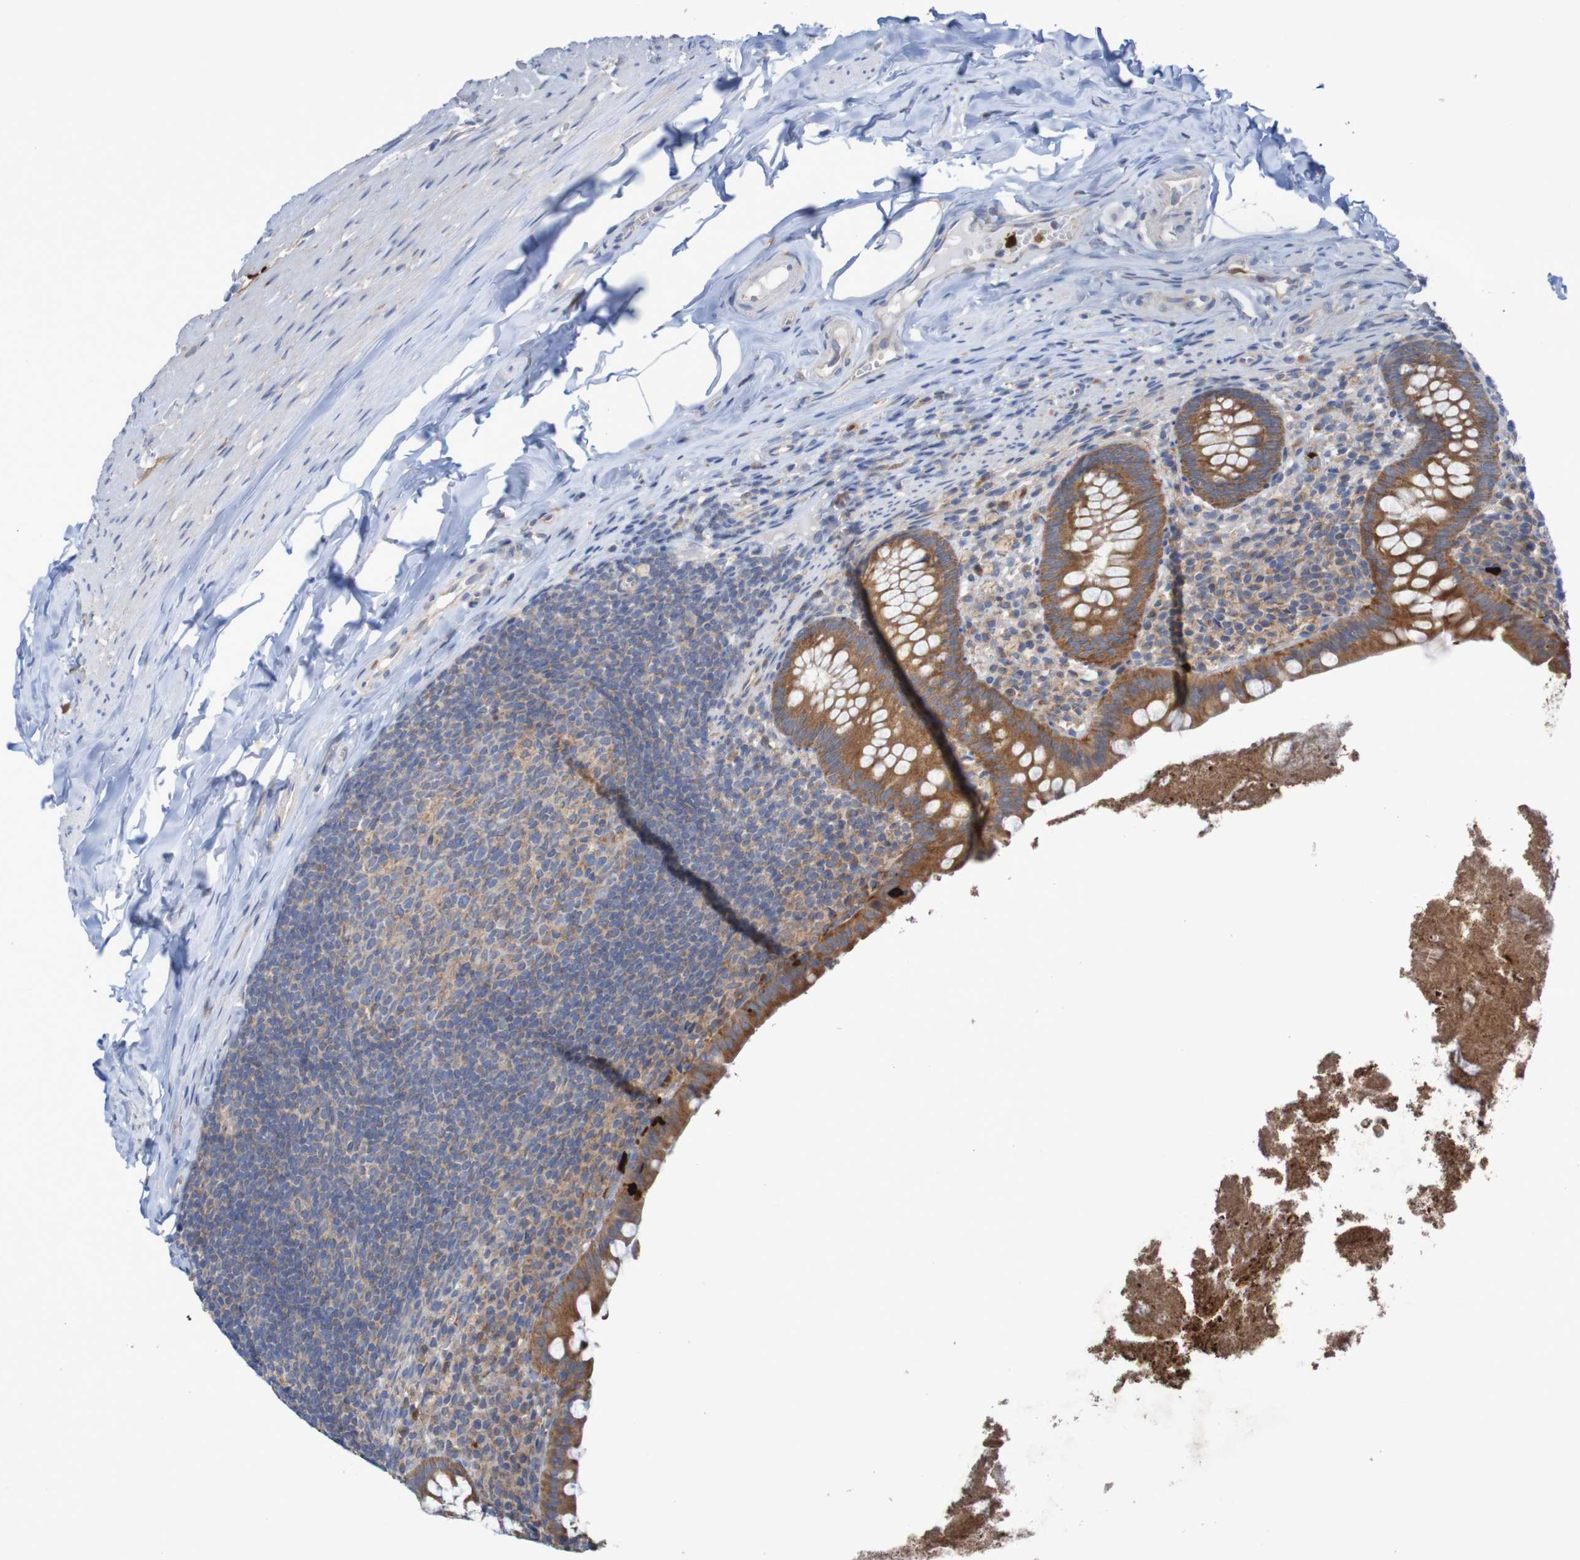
{"staining": {"intensity": "moderate", "quantity": ">75%", "location": "cytoplasmic/membranous"}, "tissue": "appendix", "cell_type": "Glandular cells", "image_type": "normal", "snomed": [{"axis": "morphology", "description": "Normal tissue, NOS"}, {"axis": "topography", "description": "Appendix"}], "caption": "Appendix stained with DAB (3,3'-diaminobenzidine) IHC reveals medium levels of moderate cytoplasmic/membranous staining in about >75% of glandular cells.", "gene": "PARP4", "patient": {"sex": "male", "age": 52}}